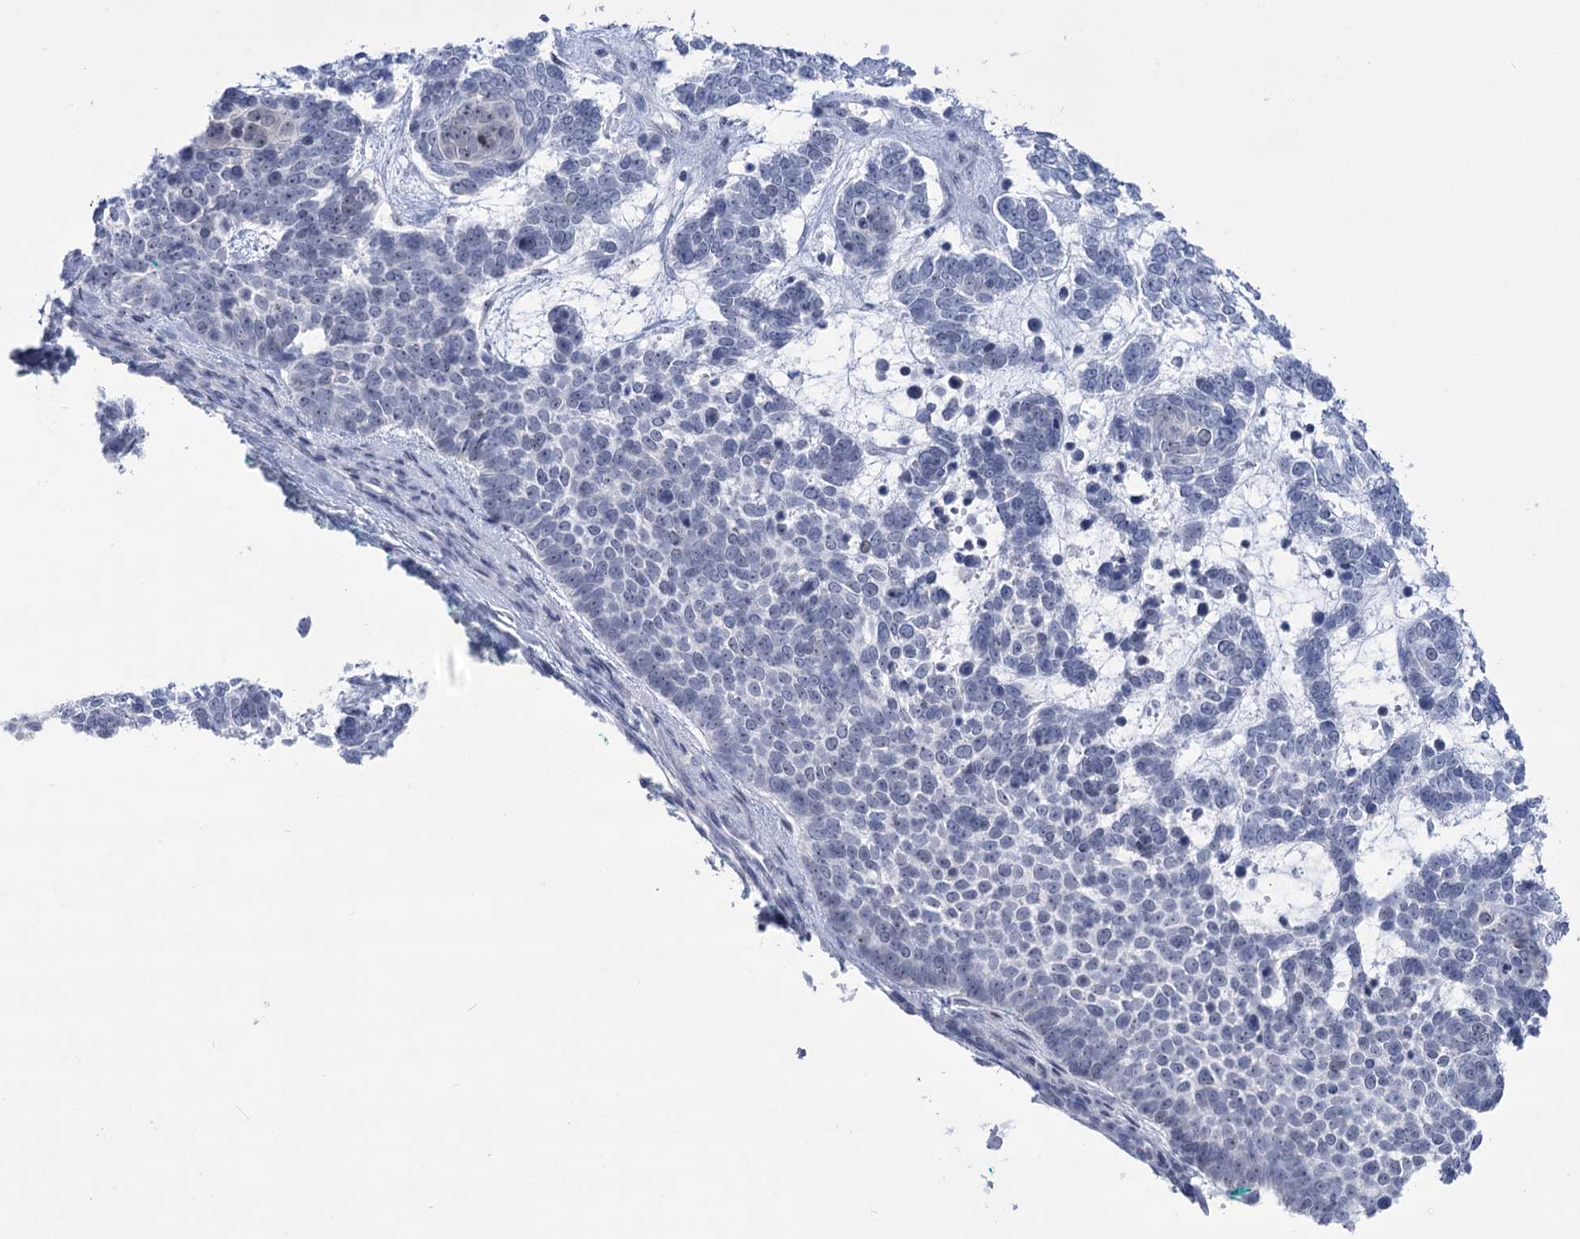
{"staining": {"intensity": "negative", "quantity": "none", "location": "none"}, "tissue": "skin cancer", "cell_type": "Tumor cells", "image_type": "cancer", "snomed": [{"axis": "morphology", "description": "Basal cell carcinoma"}, {"axis": "topography", "description": "Skin"}], "caption": "Immunohistochemistry (IHC) micrograph of human basal cell carcinoma (skin) stained for a protein (brown), which reveals no positivity in tumor cells. The staining was performed using DAB to visualize the protein expression in brown, while the nuclei were stained in blue with hematoxylin (Magnification: 20x).", "gene": "HORMAD1", "patient": {"sex": "female", "age": 81}}